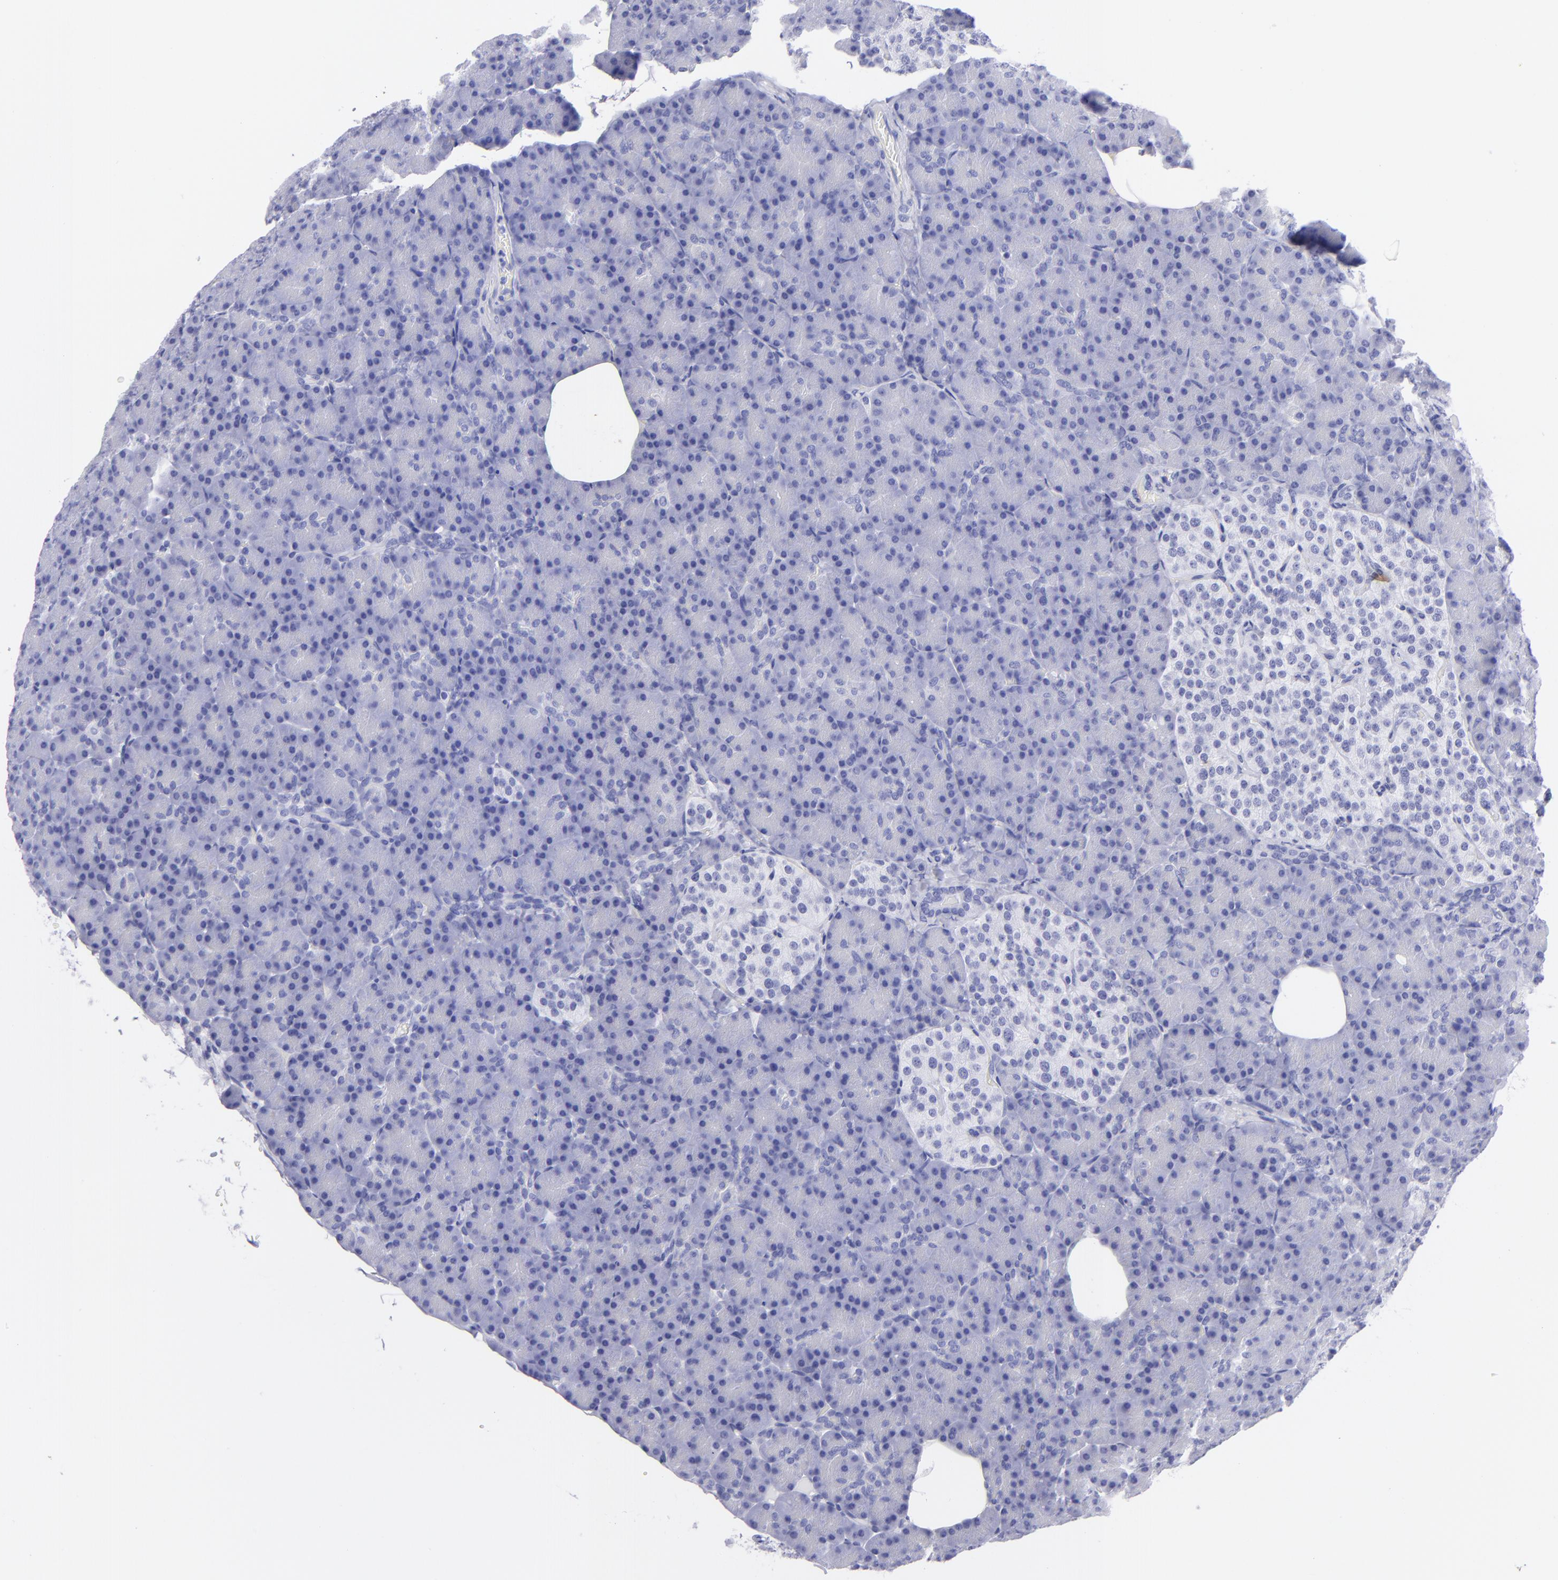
{"staining": {"intensity": "negative", "quantity": "none", "location": "none"}, "tissue": "pancreas", "cell_type": "Exocrine glandular cells", "image_type": "normal", "snomed": [{"axis": "morphology", "description": "Normal tissue, NOS"}, {"axis": "topography", "description": "Pancreas"}], "caption": "An image of pancreas stained for a protein displays no brown staining in exocrine glandular cells. (Stains: DAB (3,3'-diaminobenzidine) IHC with hematoxylin counter stain, Microscopy: brightfield microscopy at high magnification).", "gene": "PIP", "patient": {"sex": "female", "age": 43}}